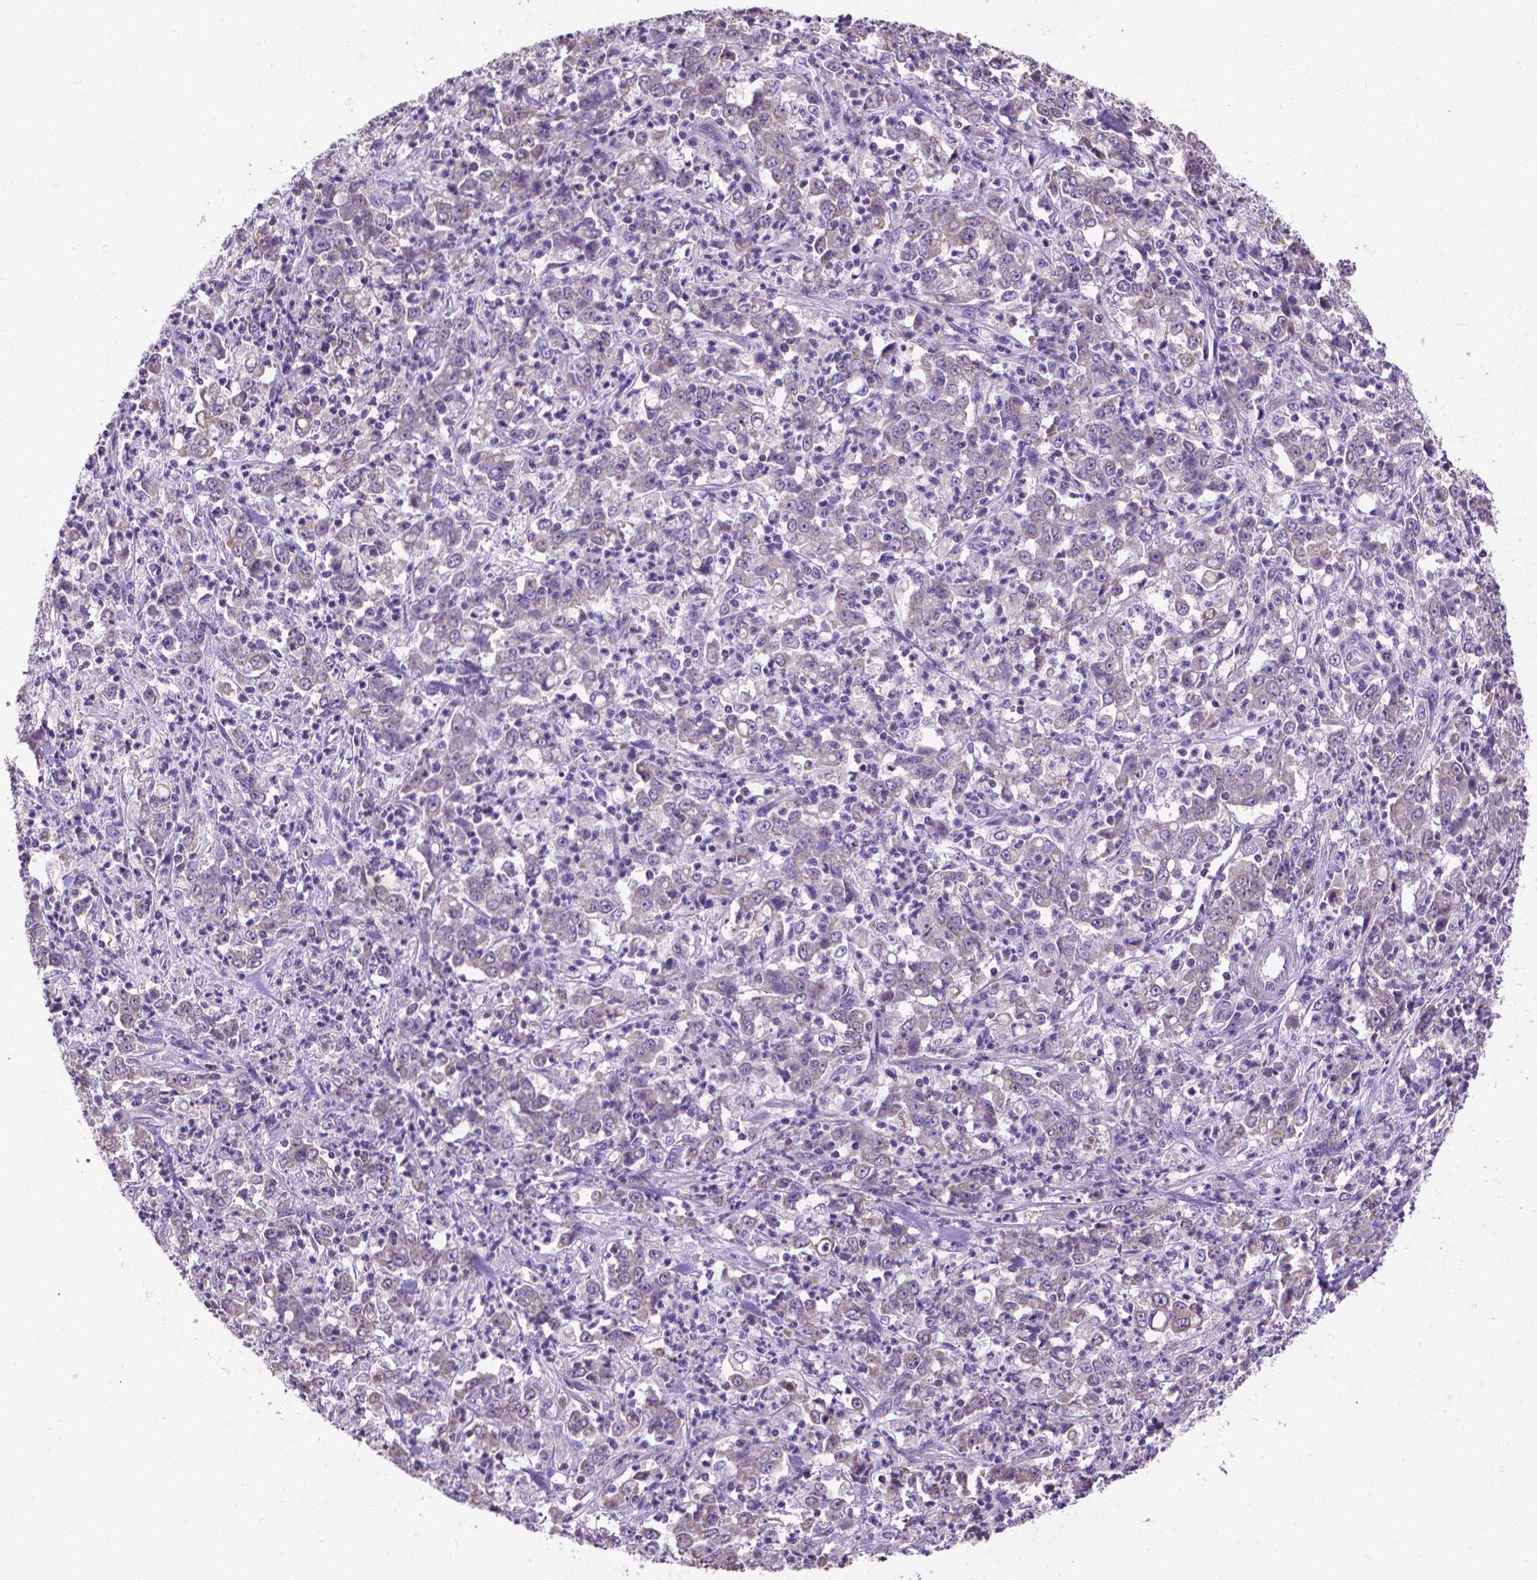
{"staining": {"intensity": "weak", "quantity": "<25%", "location": "cytoplasmic/membranous"}, "tissue": "stomach cancer", "cell_type": "Tumor cells", "image_type": "cancer", "snomed": [{"axis": "morphology", "description": "Adenocarcinoma, NOS"}, {"axis": "topography", "description": "Stomach, lower"}], "caption": "IHC image of human stomach adenocarcinoma stained for a protein (brown), which exhibits no positivity in tumor cells. Brightfield microscopy of immunohistochemistry (IHC) stained with DAB (3,3'-diaminobenzidine) (brown) and hematoxylin (blue), captured at high magnification.", "gene": "SYN1", "patient": {"sex": "female", "age": 71}}